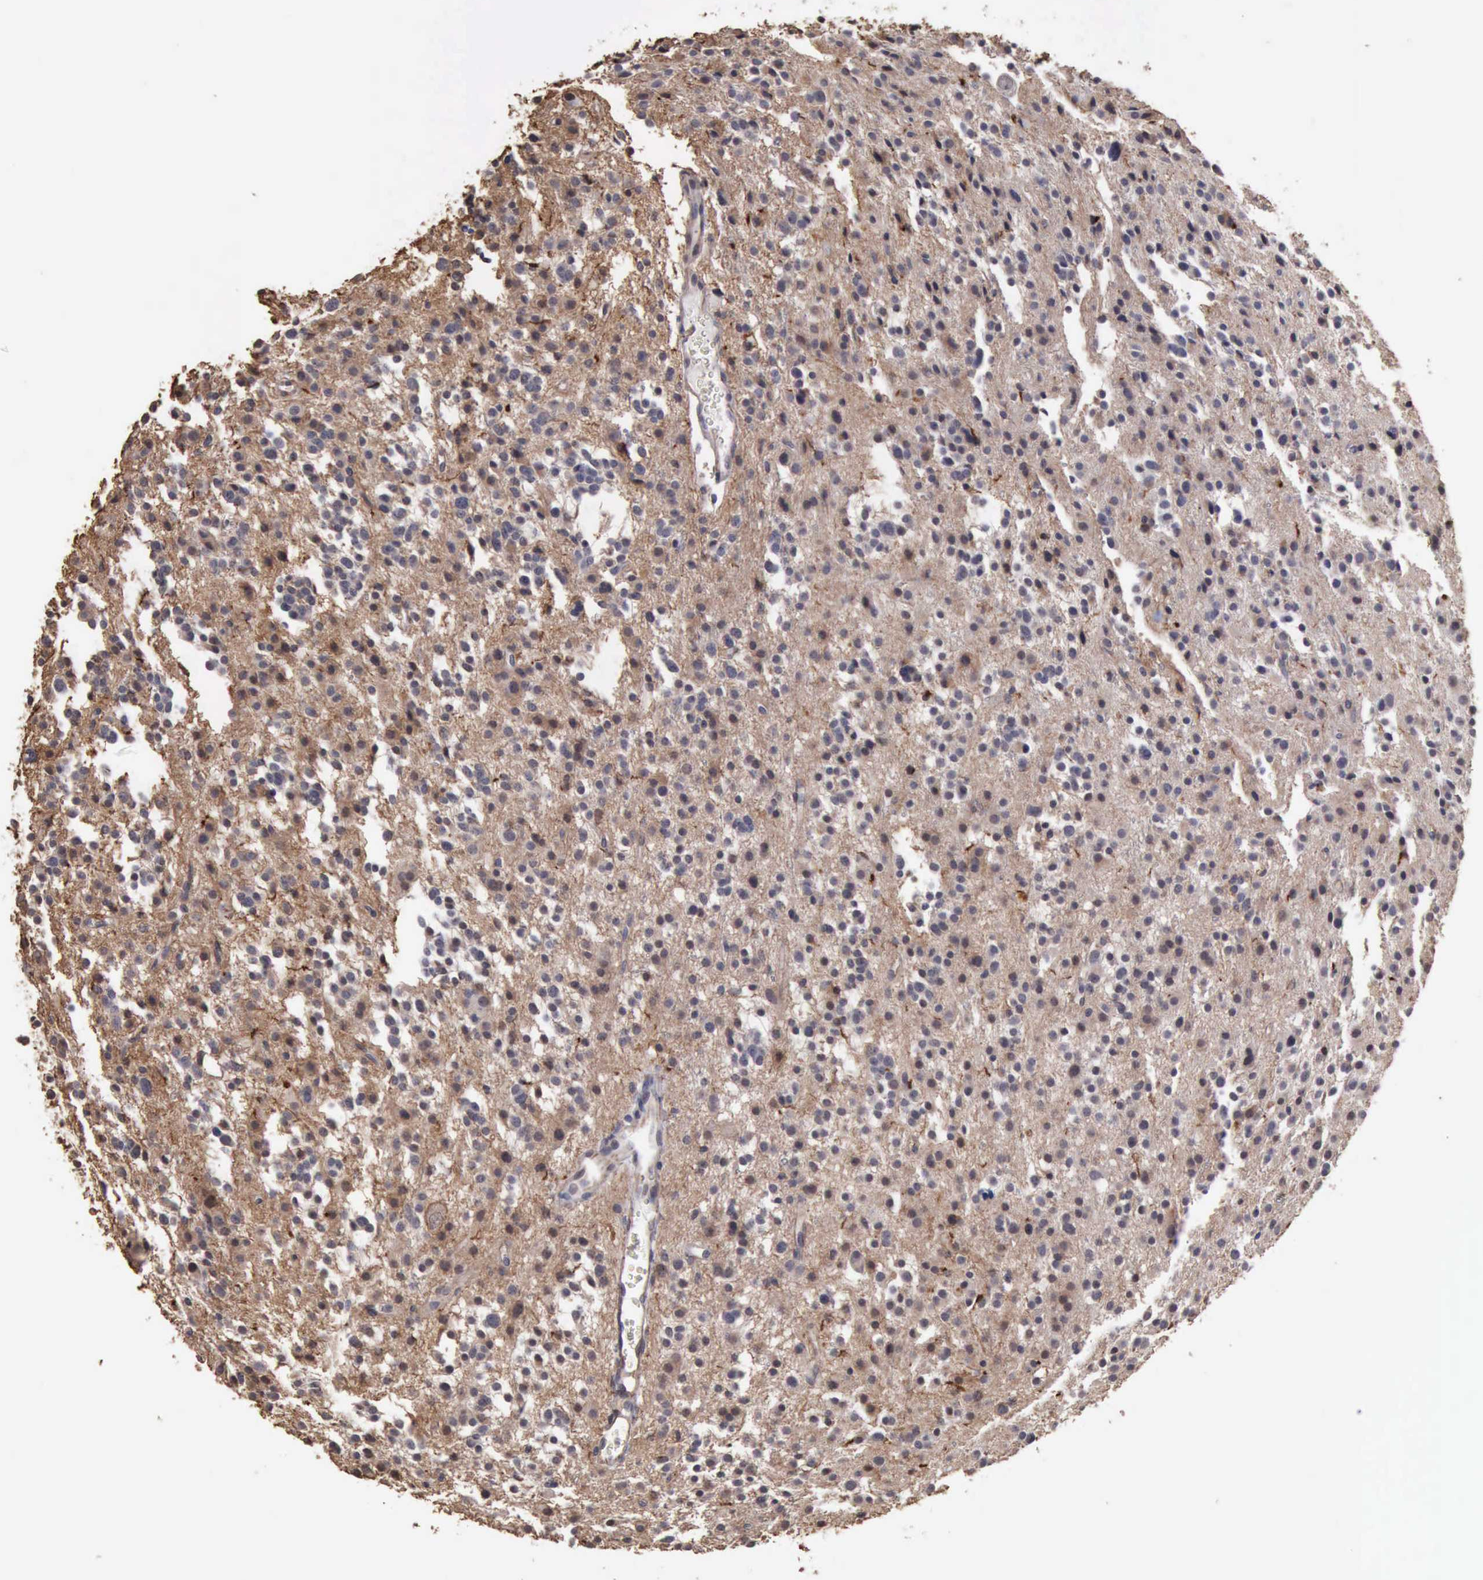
{"staining": {"intensity": "weak", "quantity": "<25%", "location": "cytoplasmic/membranous"}, "tissue": "glioma", "cell_type": "Tumor cells", "image_type": "cancer", "snomed": [{"axis": "morphology", "description": "Glioma, malignant, Low grade"}, {"axis": "topography", "description": "Brain"}], "caption": "Immunohistochemistry histopathology image of neoplastic tissue: glioma stained with DAB shows no significant protein expression in tumor cells.", "gene": "GPR101", "patient": {"sex": "female", "age": 36}}